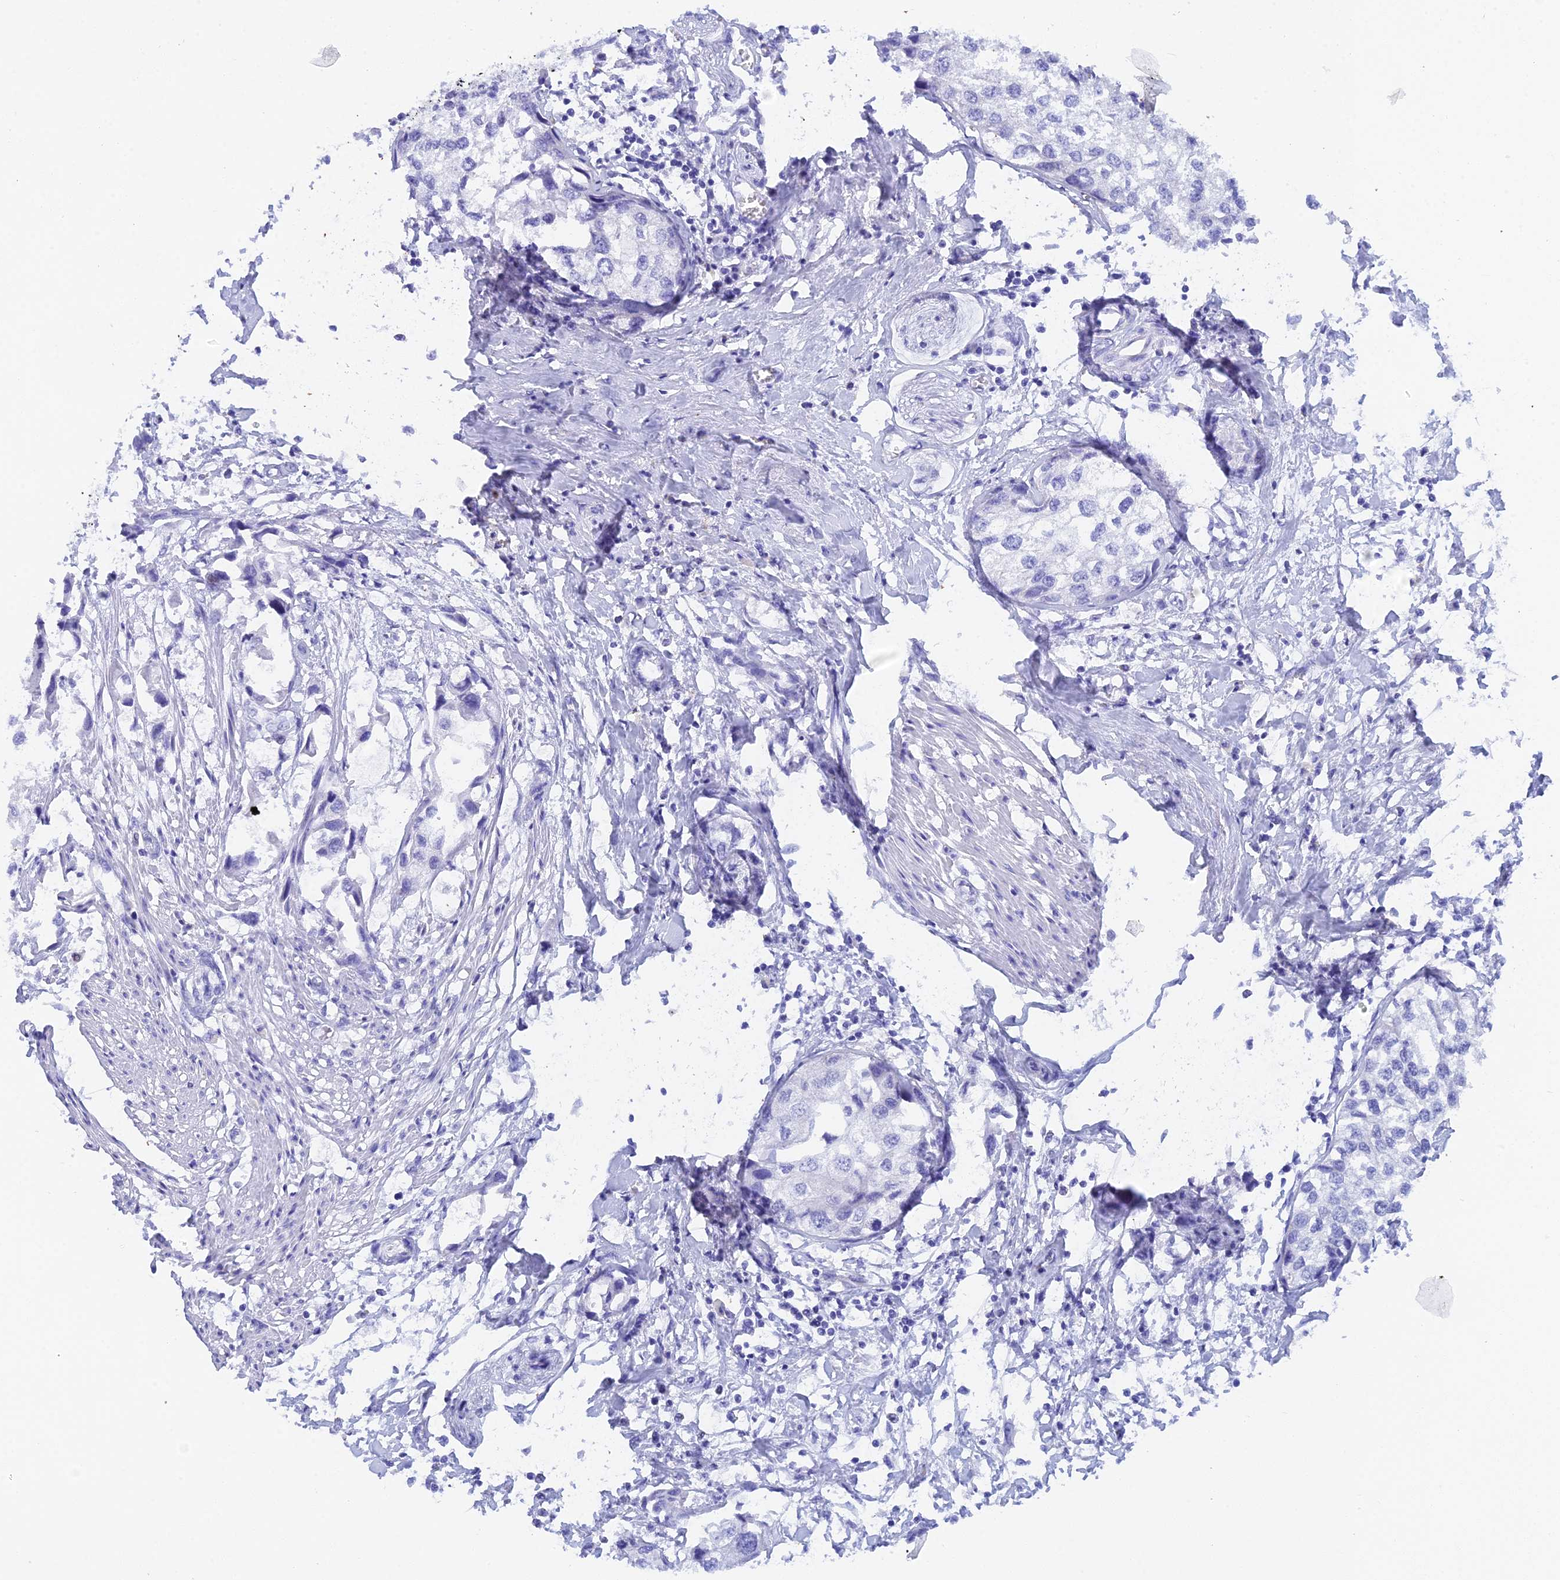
{"staining": {"intensity": "negative", "quantity": "none", "location": "none"}, "tissue": "urothelial cancer", "cell_type": "Tumor cells", "image_type": "cancer", "snomed": [{"axis": "morphology", "description": "Urothelial carcinoma, High grade"}, {"axis": "topography", "description": "Urinary bladder"}], "caption": "Tumor cells are negative for brown protein staining in urothelial cancer.", "gene": "REG1A", "patient": {"sex": "male", "age": 64}}